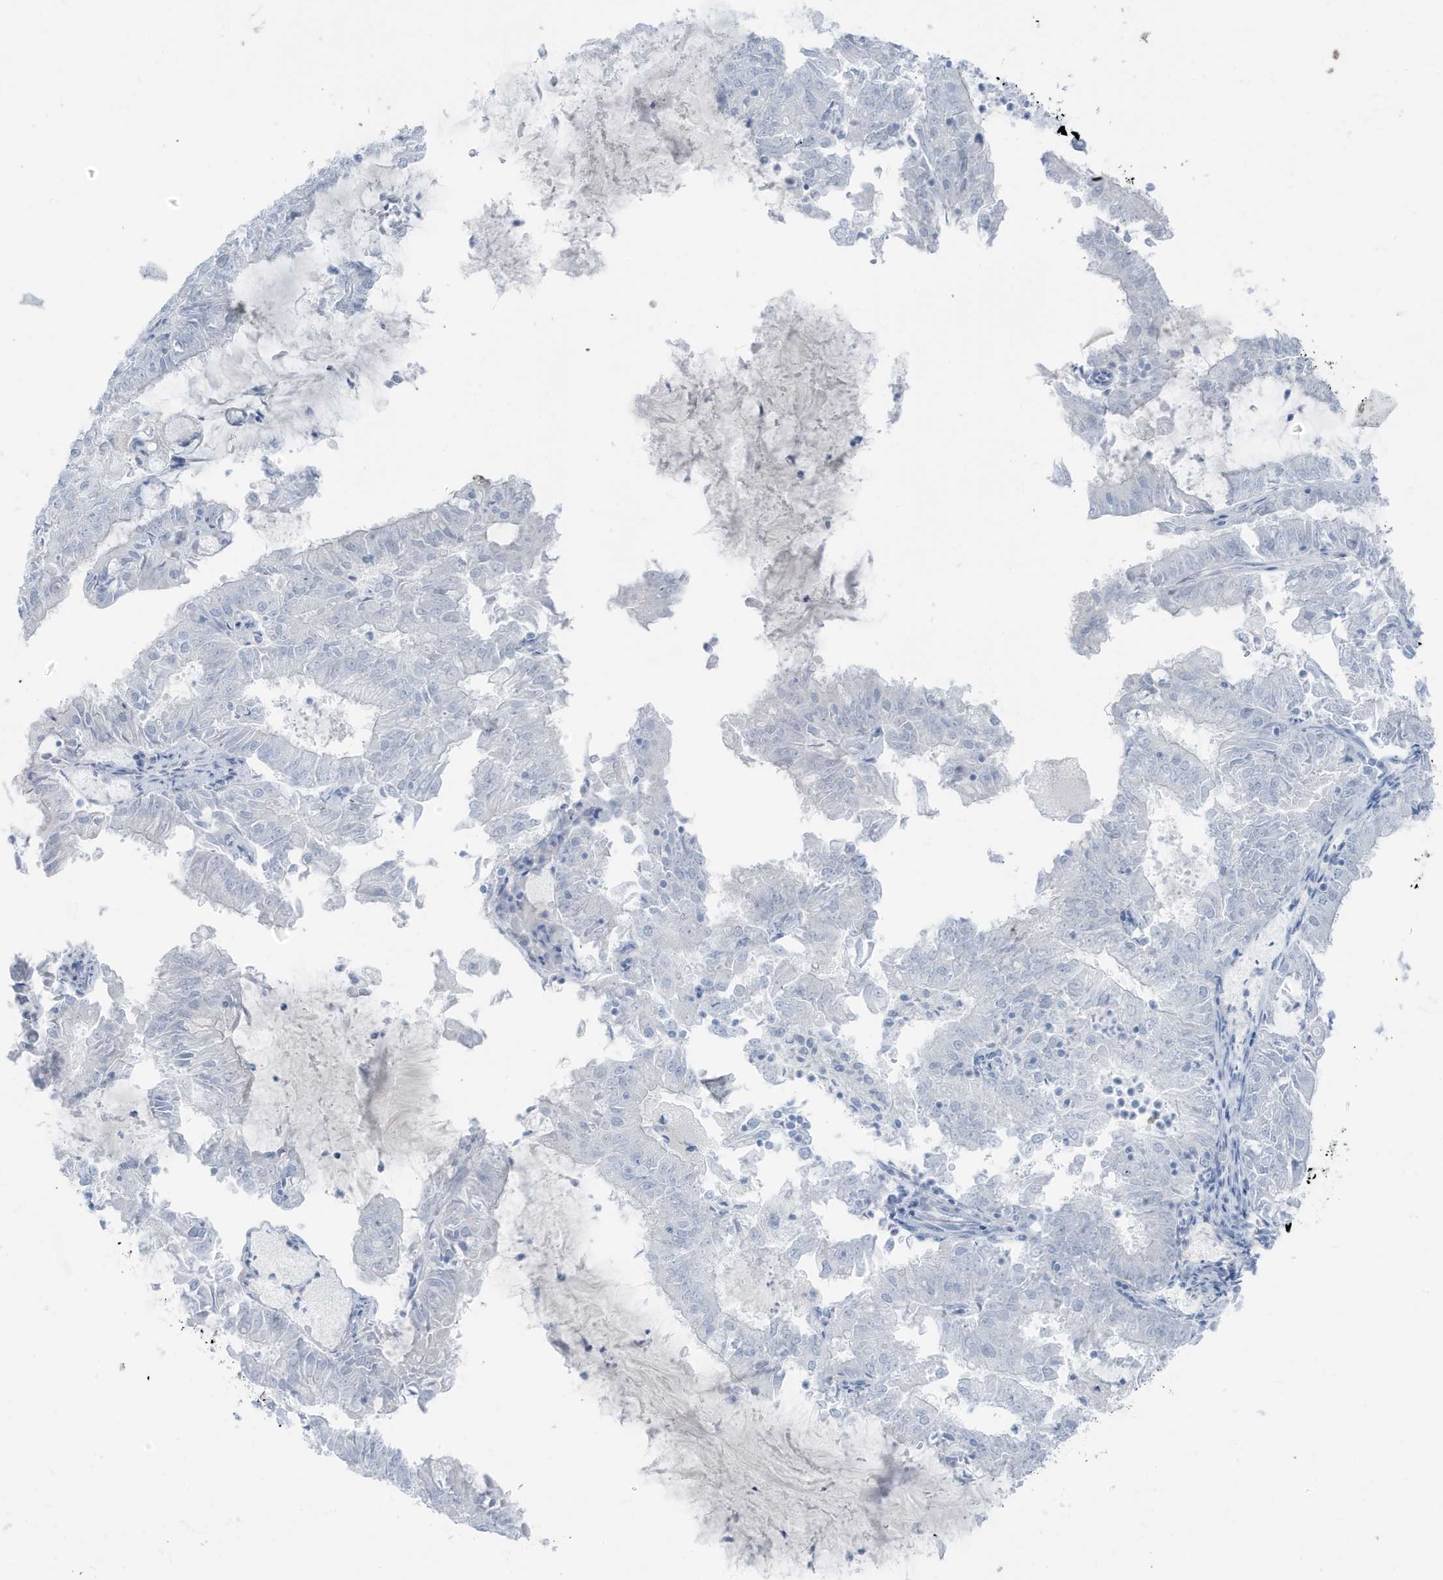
{"staining": {"intensity": "negative", "quantity": "none", "location": "none"}, "tissue": "endometrial cancer", "cell_type": "Tumor cells", "image_type": "cancer", "snomed": [{"axis": "morphology", "description": "Adenocarcinoma, NOS"}, {"axis": "topography", "description": "Endometrium"}], "caption": "Endometrial cancer was stained to show a protein in brown. There is no significant expression in tumor cells.", "gene": "ZFP64", "patient": {"sex": "female", "age": 57}}